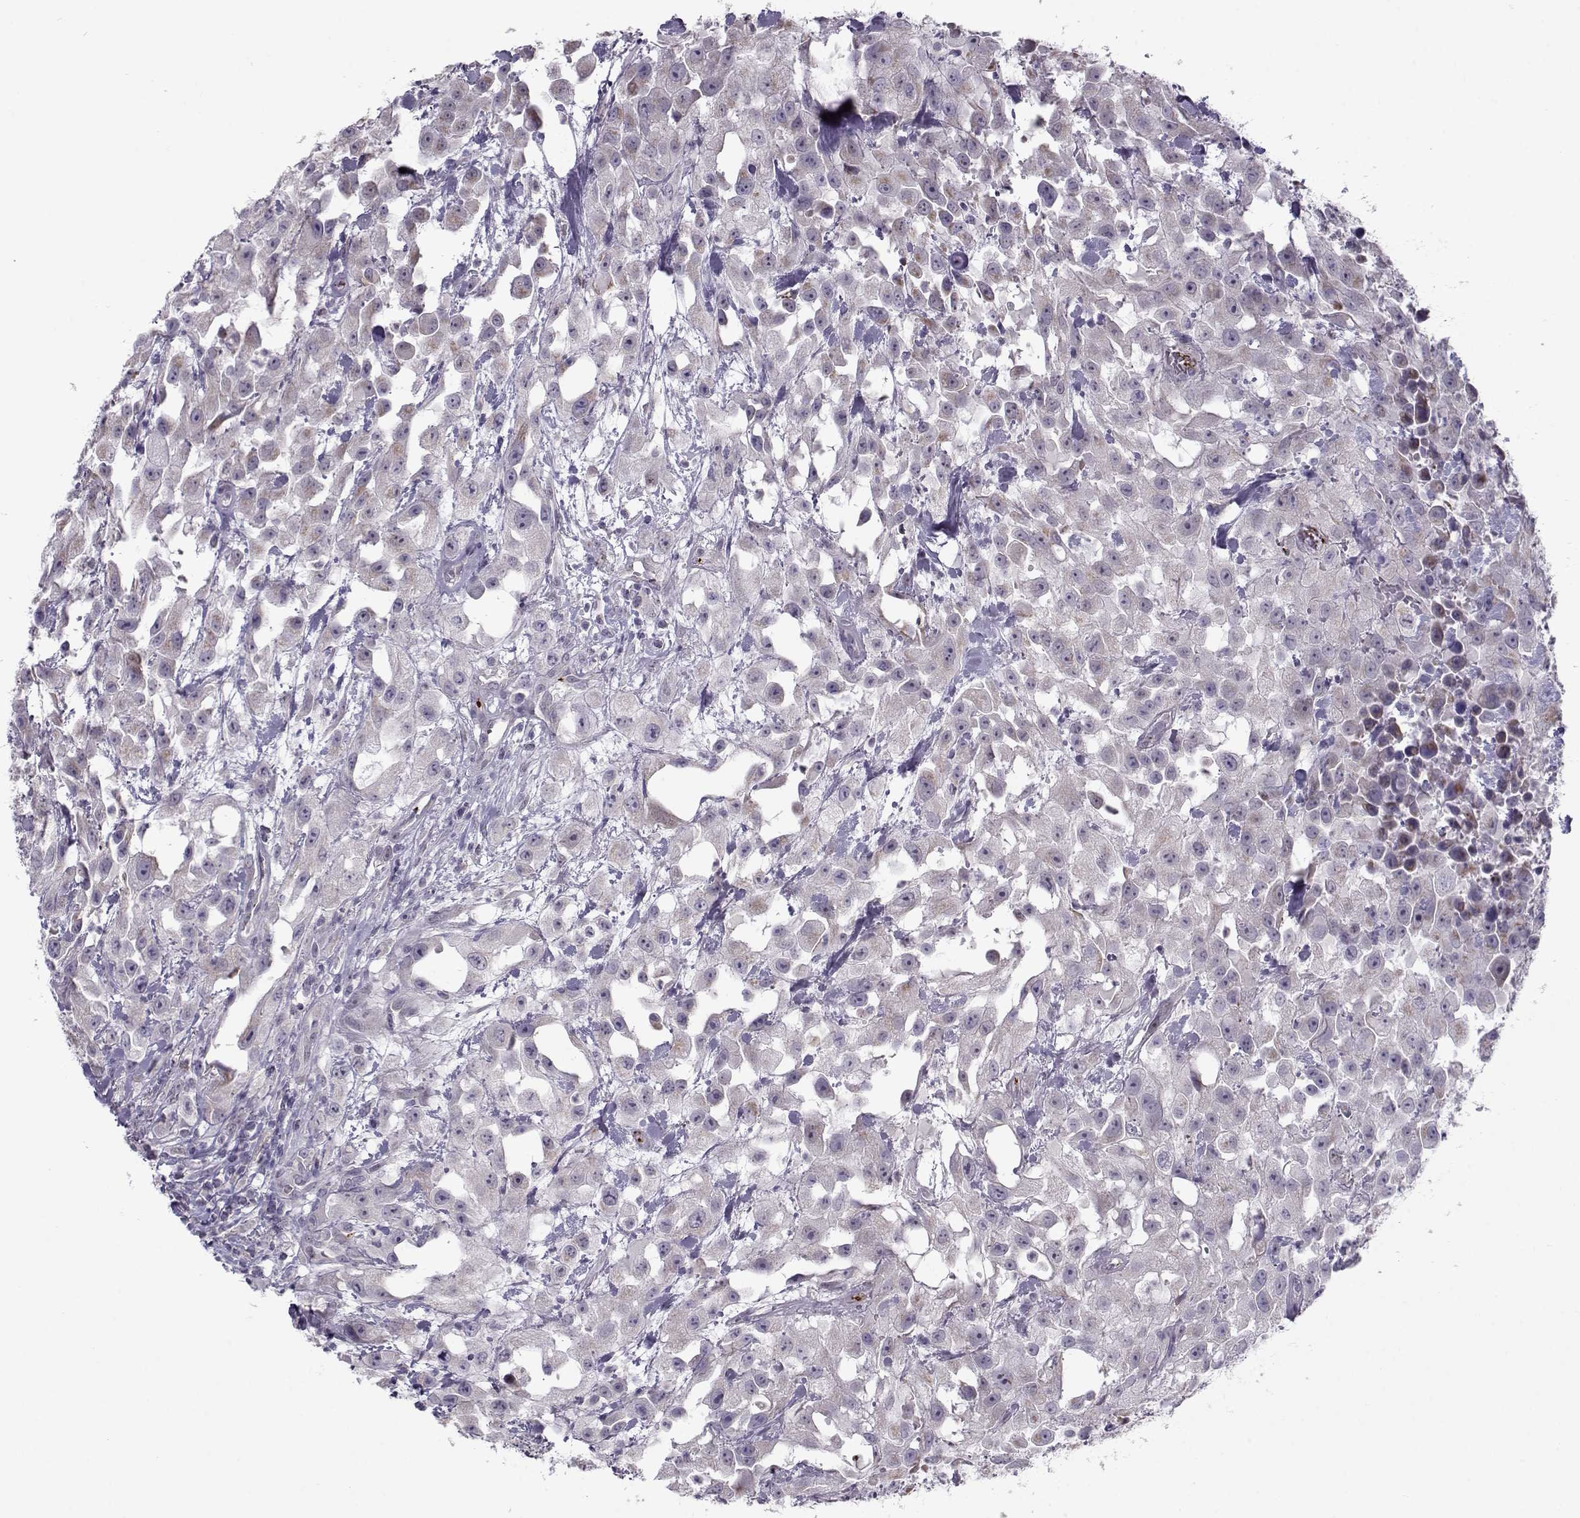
{"staining": {"intensity": "negative", "quantity": "none", "location": "none"}, "tissue": "urothelial cancer", "cell_type": "Tumor cells", "image_type": "cancer", "snomed": [{"axis": "morphology", "description": "Urothelial carcinoma, High grade"}, {"axis": "topography", "description": "Urinary bladder"}], "caption": "The histopathology image reveals no staining of tumor cells in urothelial cancer. (Stains: DAB (3,3'-diaminobenzidine) IHC with hematoxylin counter stain, Microscopy: brightfield microscopy at high magnification).", "gene": "KLF17", "patient": {"sex": "male", "age": 79}}